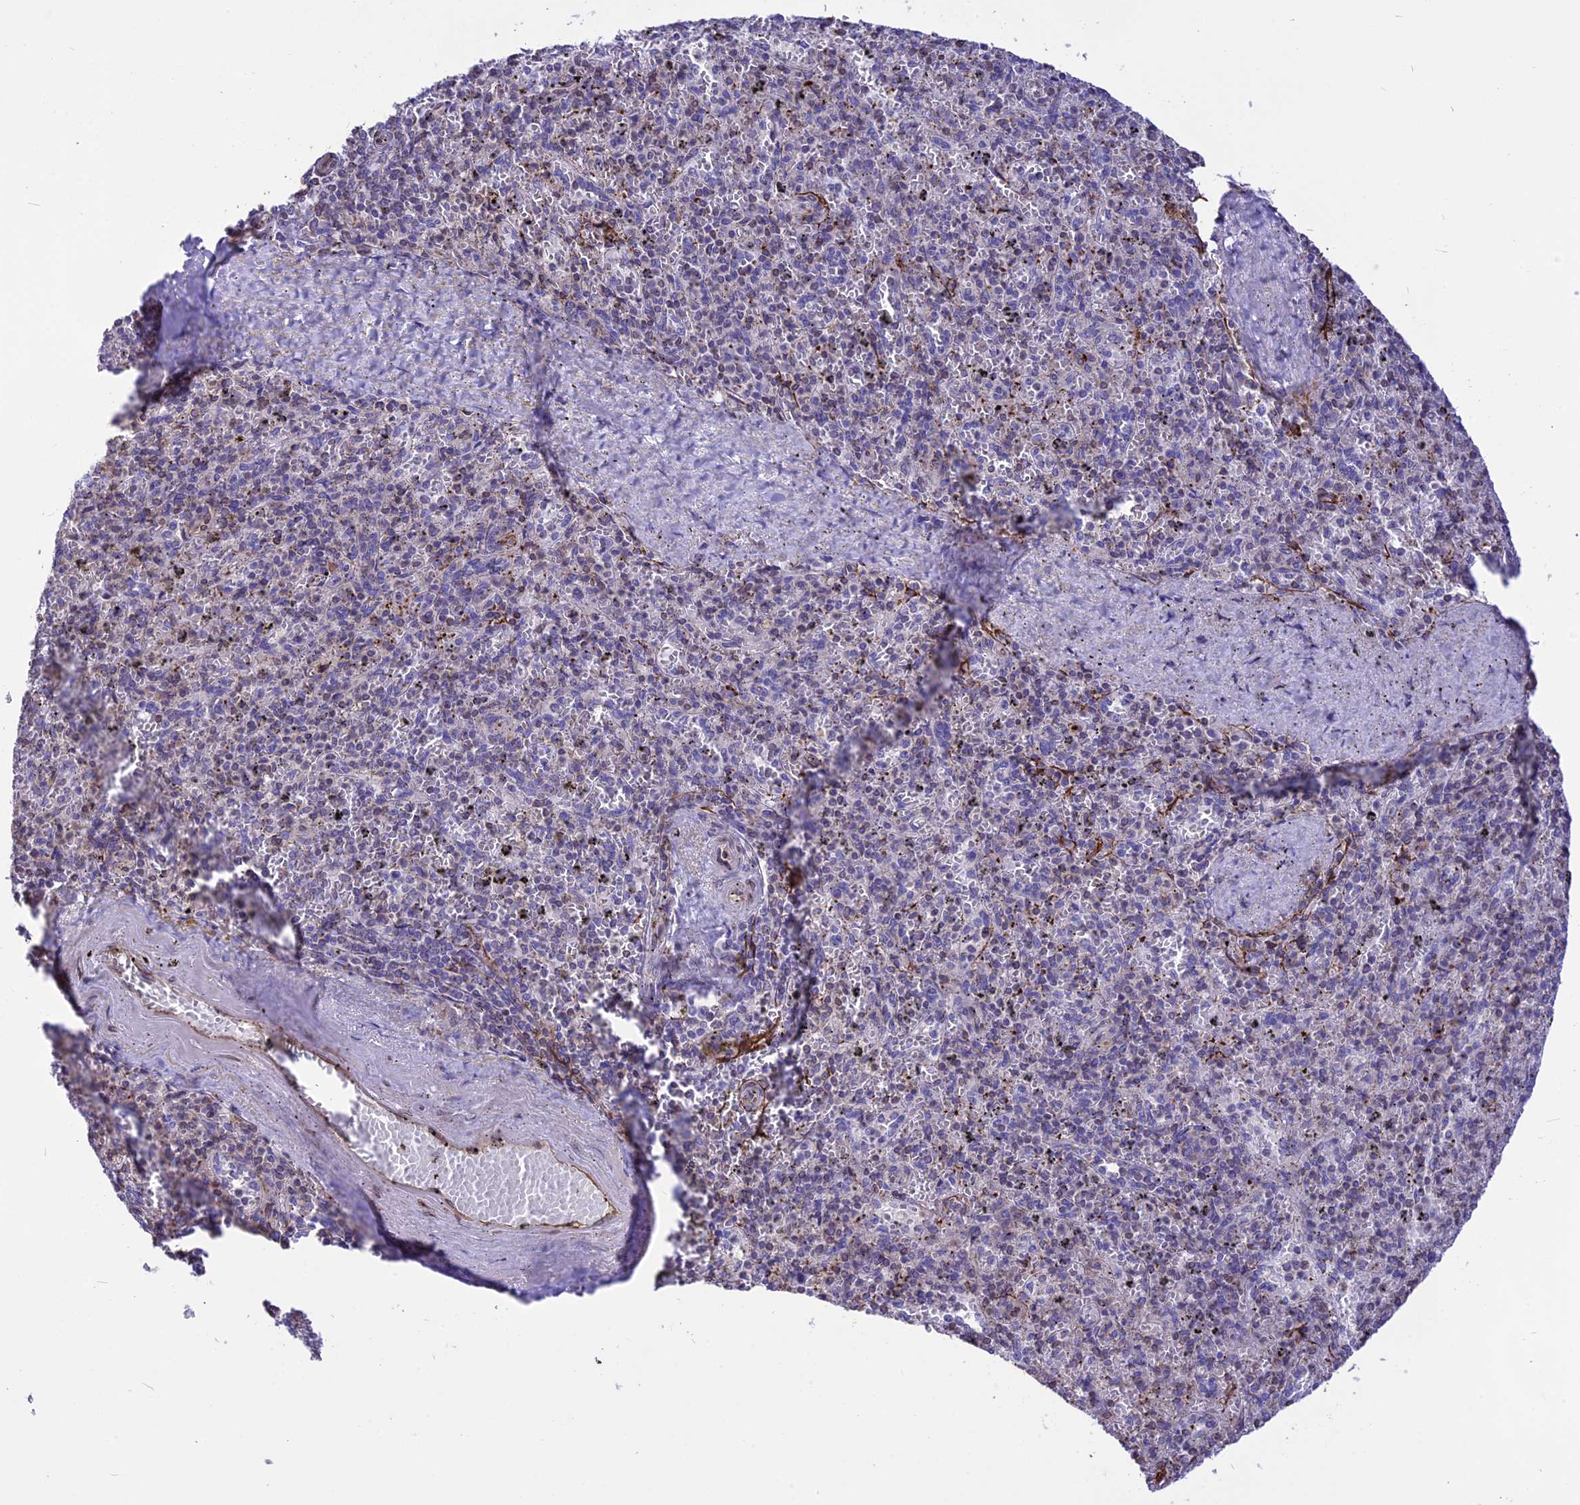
{"staining": {"intensity": "negative", "quantity": "none", "location": "none"}, "tissue": "spleen", "cell_type": "Cells in red pulp", "image_type": "normal", "snomed": [{"axis": "morphology", "description": "Normal tissue, NOS"}, {"axis": "topography", "description": "Spleen"}], "caption": "Photomicrograph shows no significant protein positivity in cells in red pulp of benign spleen. The staining is performed using DAB brown chromogen with nuclei counter-stained in using hematoxylin.", "gene": "DOC2B", "patient": {"sex": "male", "age": 82}}